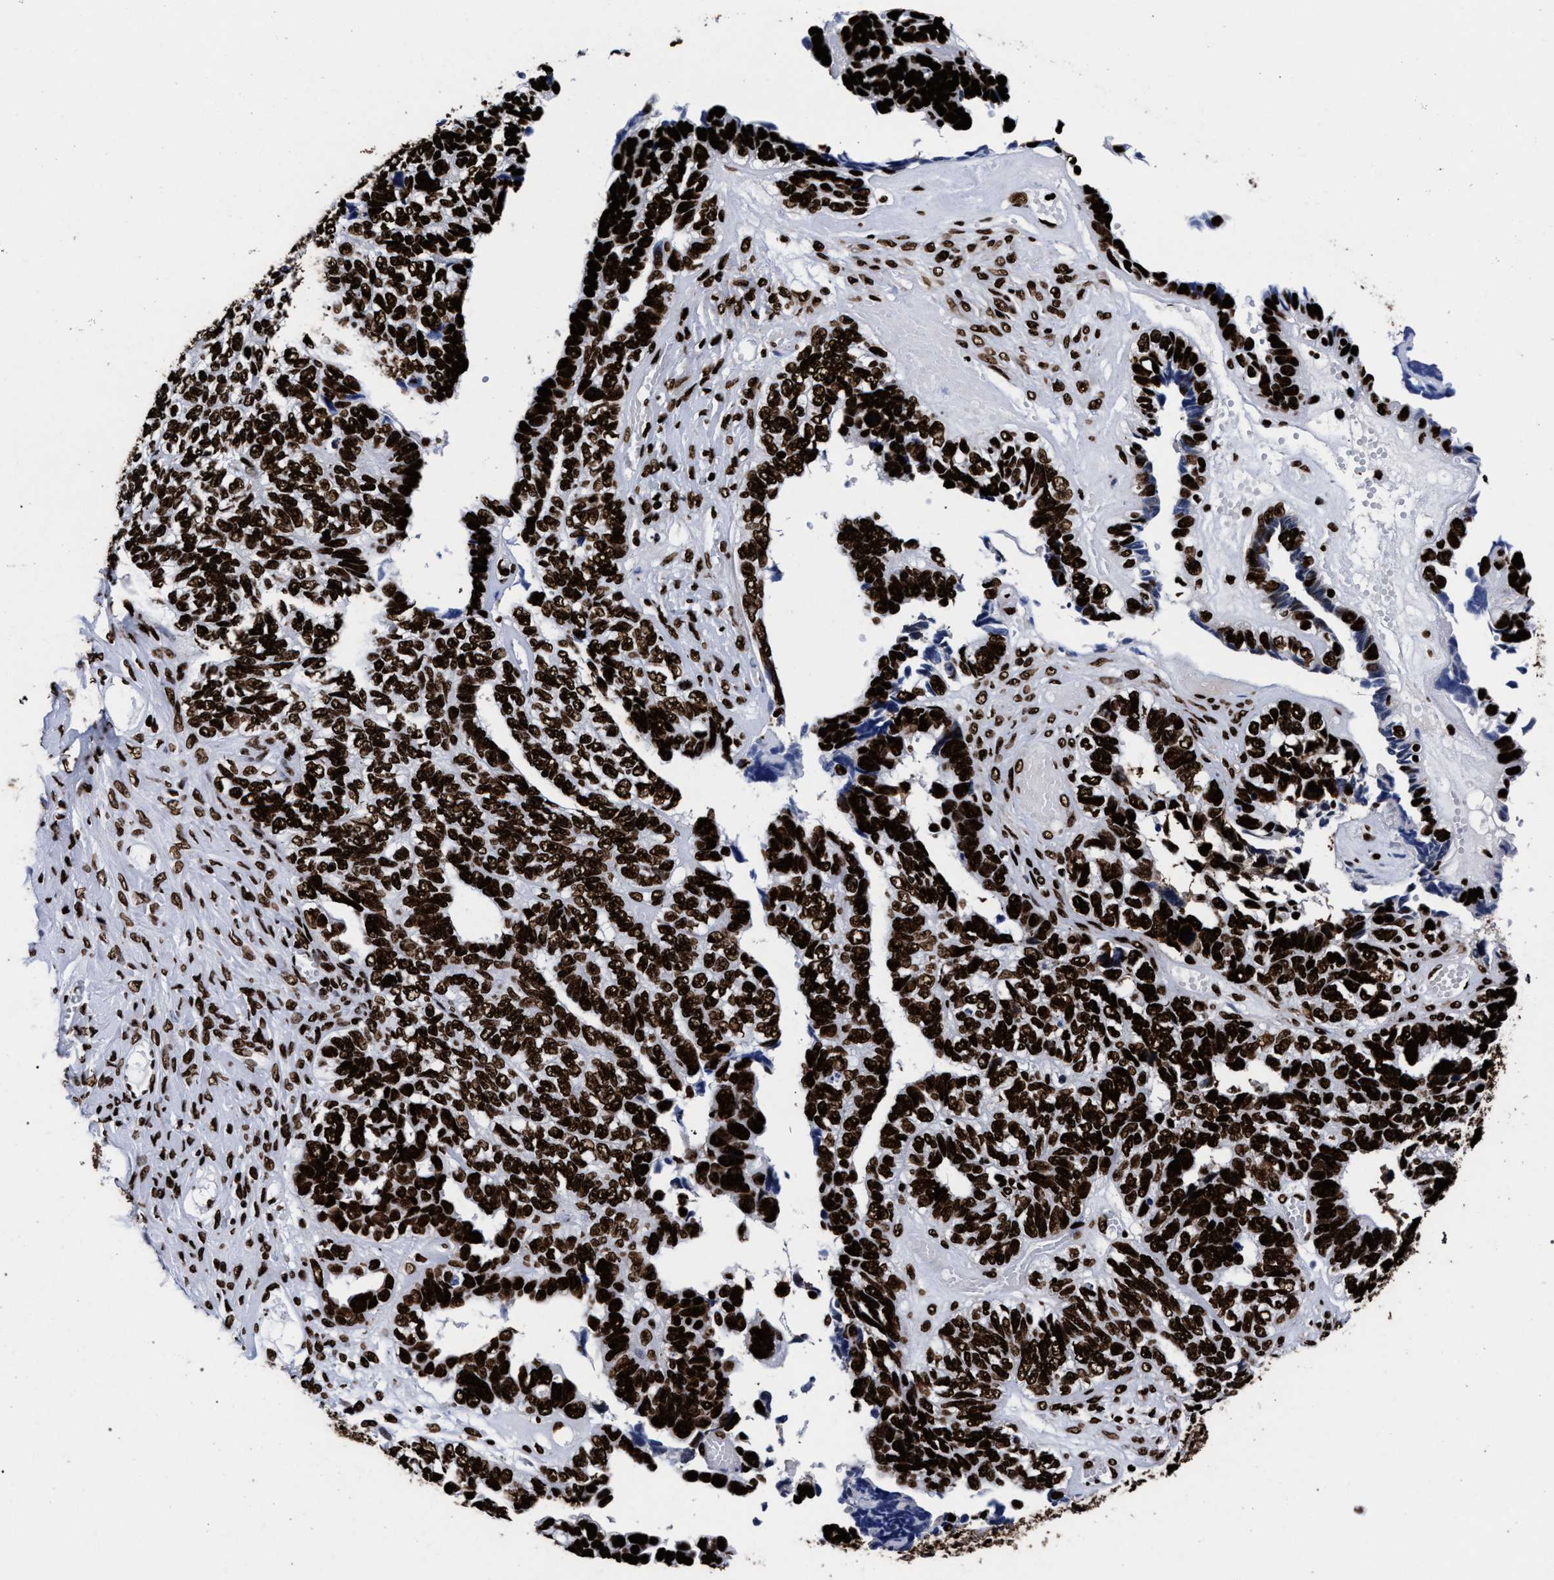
{"staining": {"intensity": "strong", "quantity": ">75%", "location": "nuclear"}, "tissue": "ovarian cancer", "cell_type": "Tumor cells", "image_type": "cancer", "snomed": [{"axis": "morphology", "description": "Cystadenocarcinoma, serous, NOS"}, {"axis": "topography", "description": "Ovary"}], "caption": "A brown stain shows strong nuclear positivity of a protein in human ovarian cancer tumor cells.", "gene": "HNRNPA1", "patient": {"sex": "female", "age": 79}}